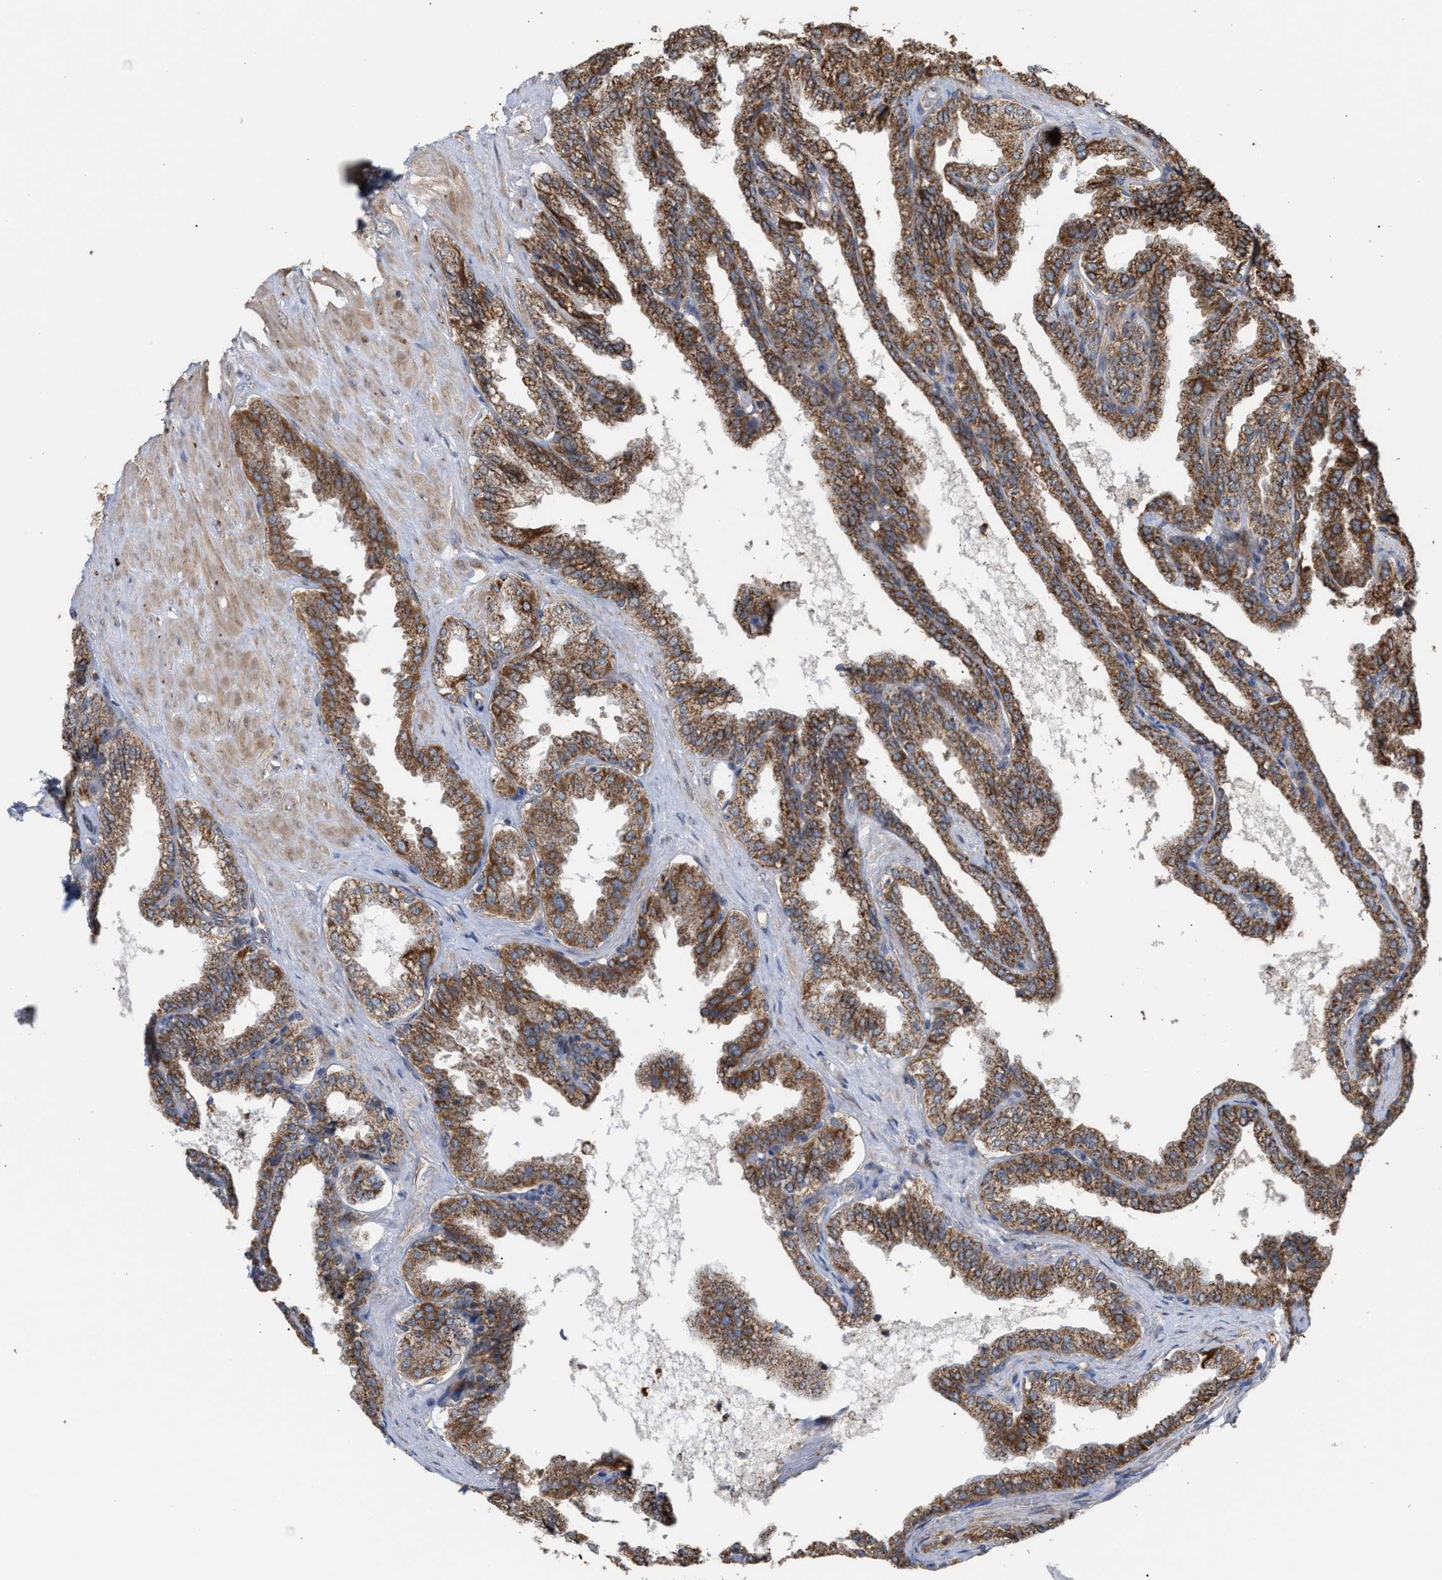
{"staining": {"intensity": "strong", "quantity": ">75%", "location": "cytoplasmic/membranous"}, "tissue": "seminal vesicle", "cell_type": "Glandular cells", "image_type": "normal", "snomed": [{"axis": "morphology", "description": "Normal tissue, NOS"}, {"axis": "topography", "description": "Seminal veicle"}], "caption": "IHC micrograph of benign seminal vesicle: seminal vesicle stained using immunohistochemistry (IHC) reveals high levels of strong protein expression localized specifically in the cytoplasmic/membranous of glandular cells, appearing as a cytoplasmic/membranous brown color.", "gene": "EXOSC2", "patient": {"sex": "male", "age": 46}}